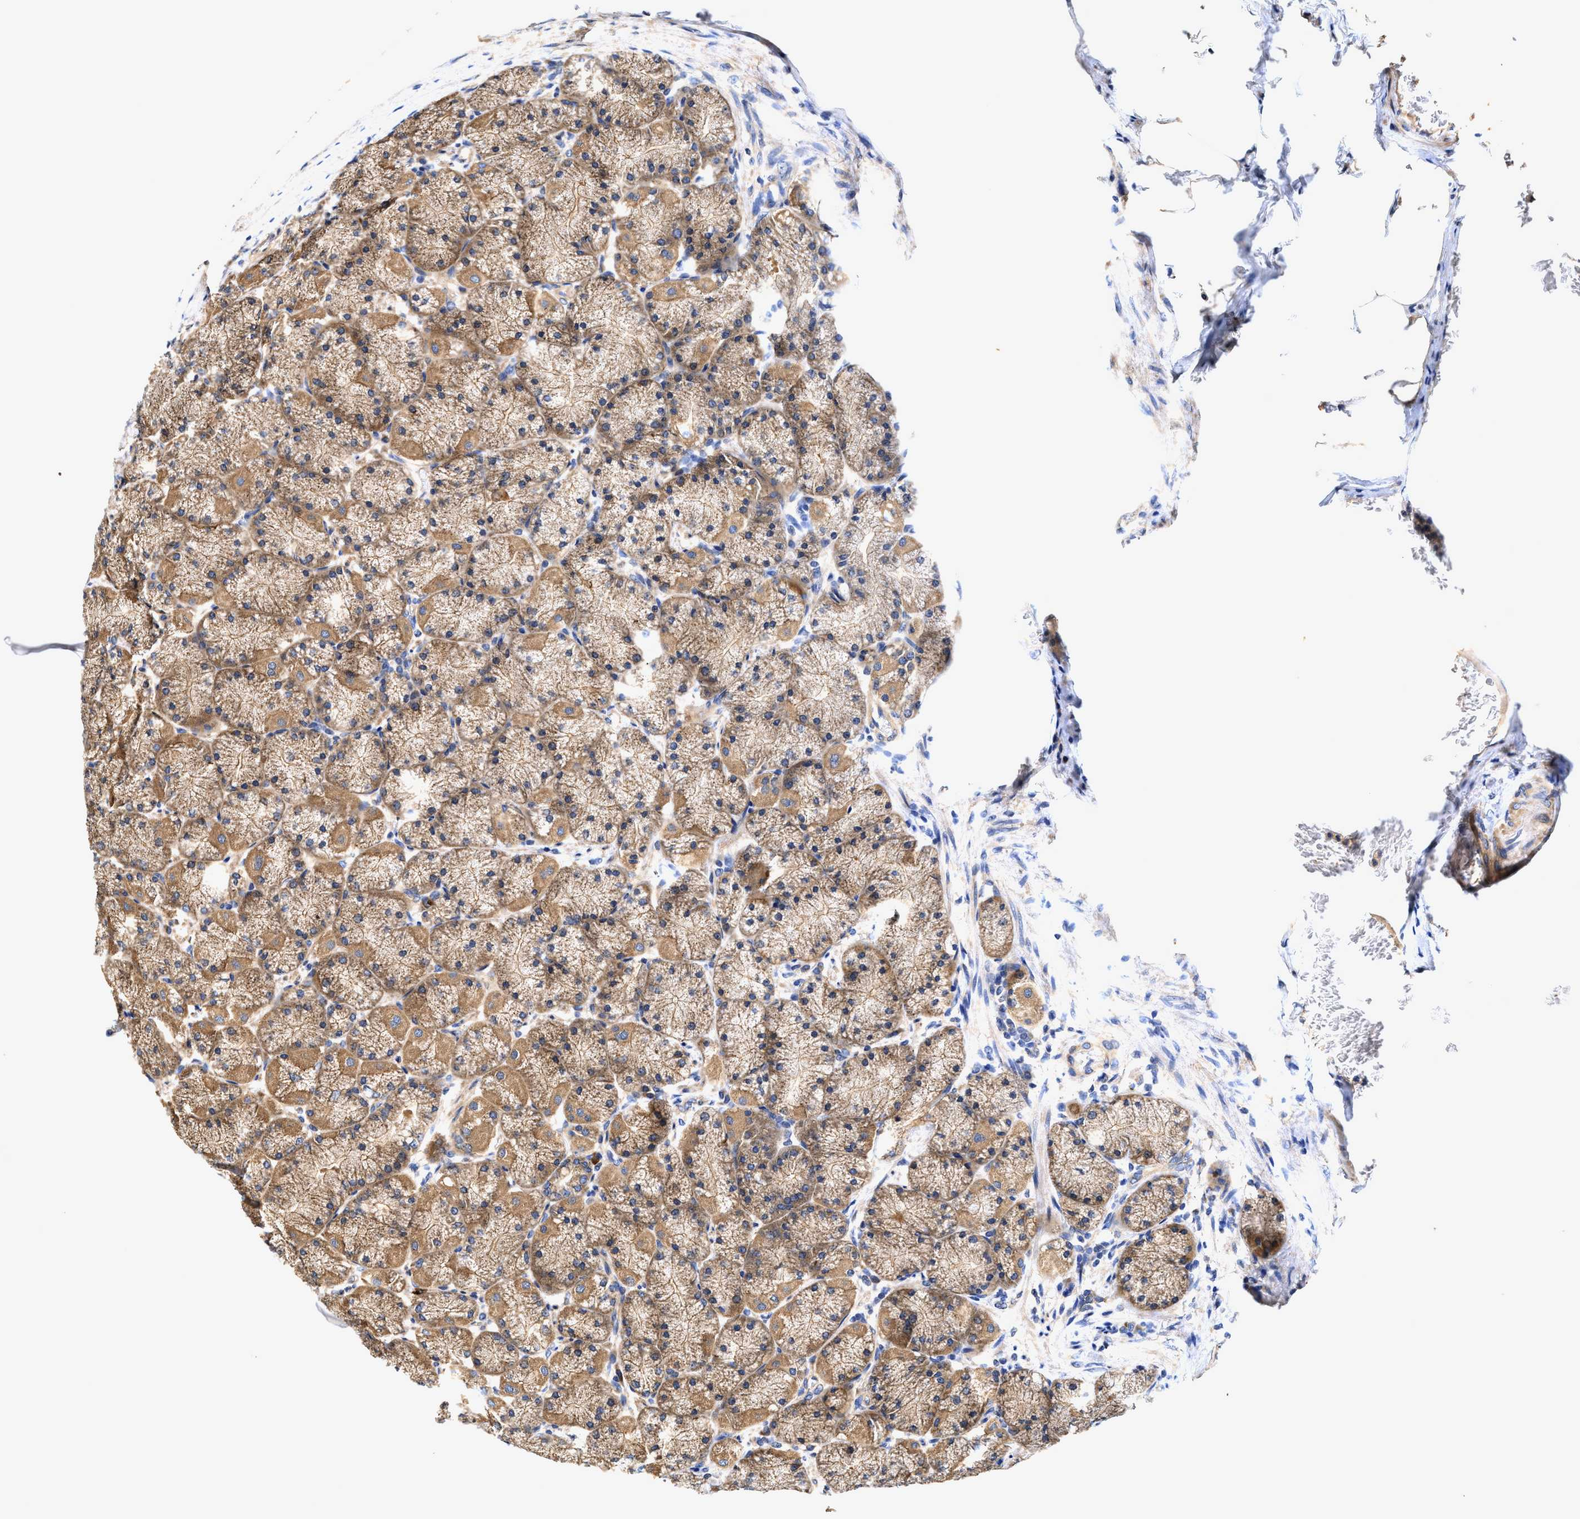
{"staining": {"intensity": "moderate", "quantity": ">75%", "location": "cytoplasmic/membranous"}, "tissue": "stomach", "cell_type": "Glandular cells", "image_type": "normal", "snomed": [{"axis": "morphology", "description": "Normal tissue, NOS"}, {"axis": "topography", "description": "Stomach, upper"}], "caption": "The micrograph displays a brown stain indicating the presence of a protein in the cytoplasmic/membranous of glandular cells in stomach.", "gene": "EFNA4", "patient": {"sex": "female", "age": 56}}